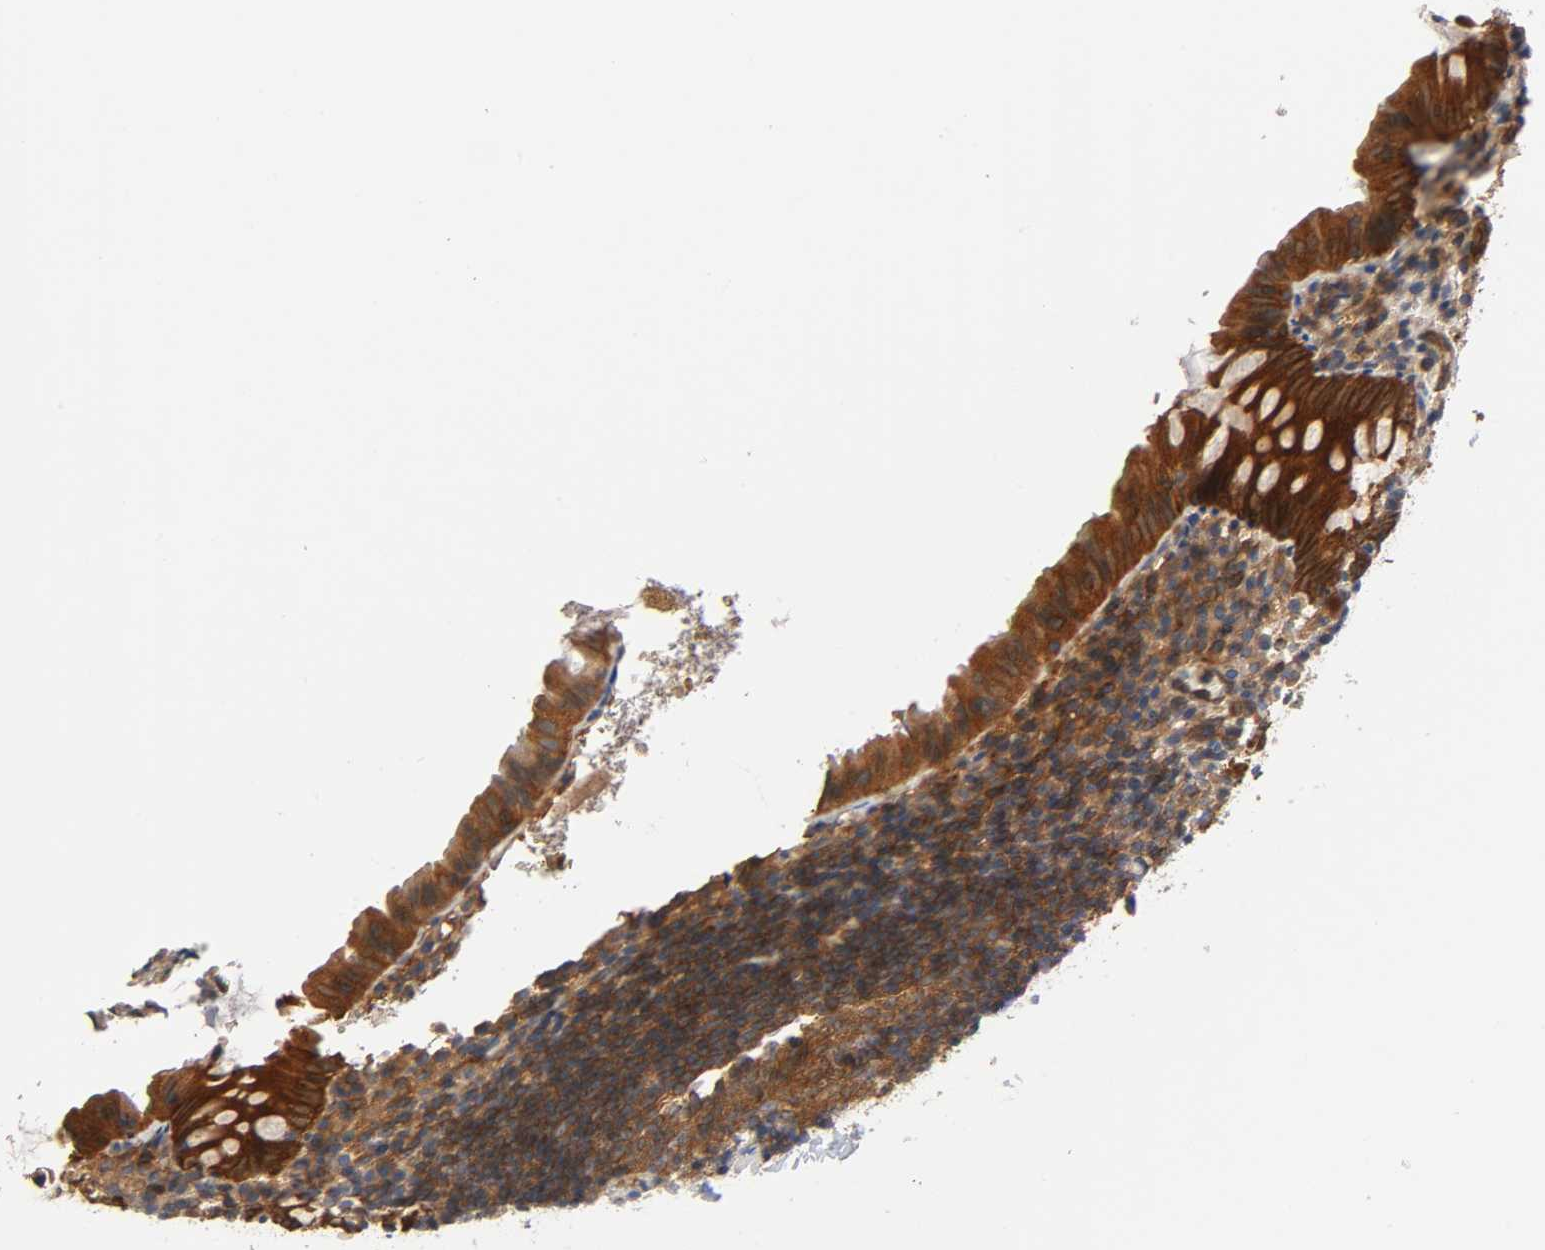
{"staining": {"intensity": "strong", "quantity": ">75%", "location": "cytoplasmic/membranous"}, "tissue": "appendix", "cell_type": "Glandular cells", "image_type": "normal", "snomed": [{"axis": "morphology", "description": "Normal tissue, NOS"}, {"axis": "topography", "description": "Appendix"}], "caption": "Strong cytoplasmic/membranous positivity is appreciated in approximately >75% of glandular cells in normal appendix. (Stains: DAB (3,3'-diaminobenzidine) in brown, nuclei in blue, Microscopy: brightfield microscopy at high magnification).", "gene": "PRKAB1", "patient": {"sex": "female", "age": 10}}